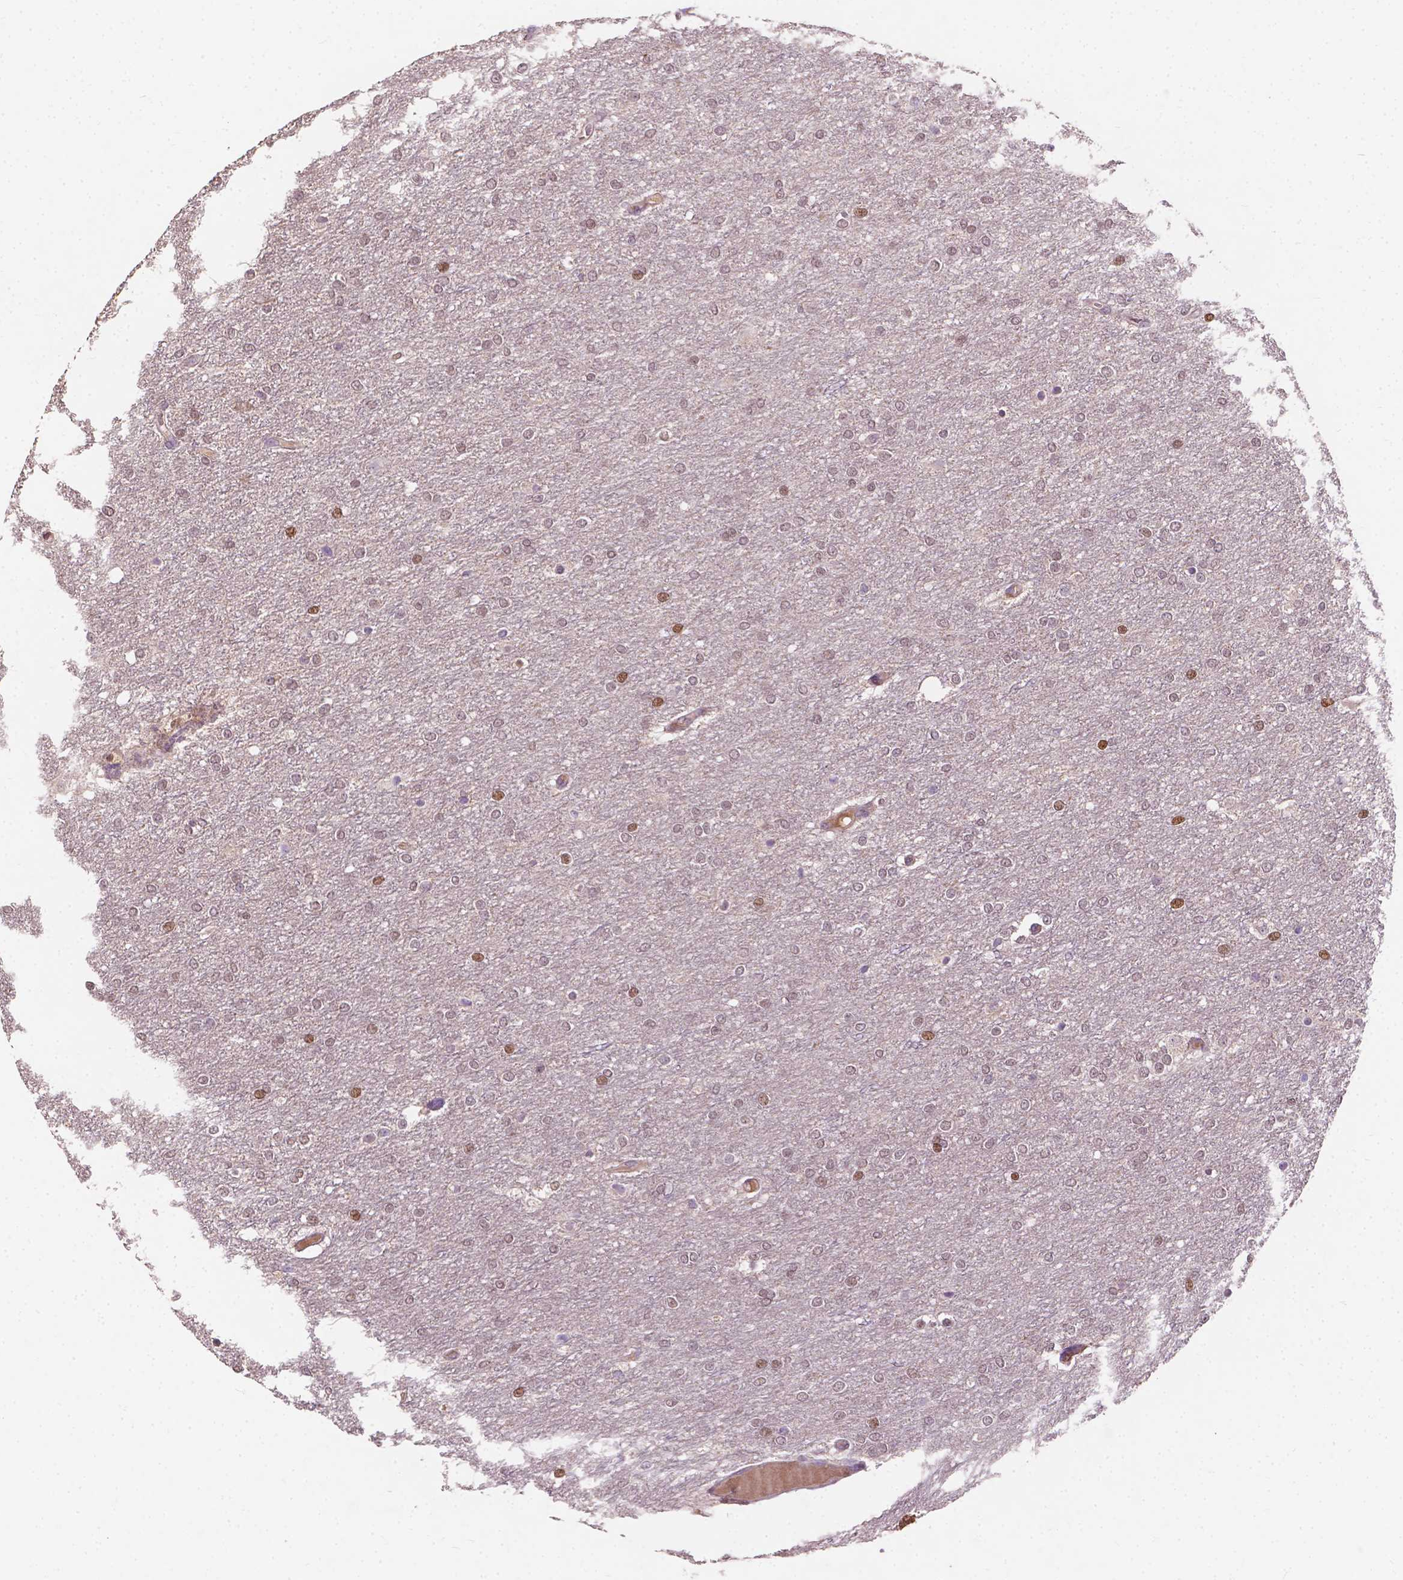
{"staining": {"intensity": "moderate", "quantity": "<25%", "location": "nuclear"}, "tissue": "glioma", "cell_type": "Tumor cells", "image_type": "cancer", "snomed": [{"axis": "morphology", "description": "Glioma, malignant, High grade"}, {"axis": "topography", "description": "Brain"}], "caption": "Moderate nuclear protein positivity is appreciated in approximately <25% of tumor cells in glioma. (brown staining indicates protein expression, while blue staining denotes nuclei).", "gene": "DUSP16", "patient": {"sex": "female", "age": 61}}